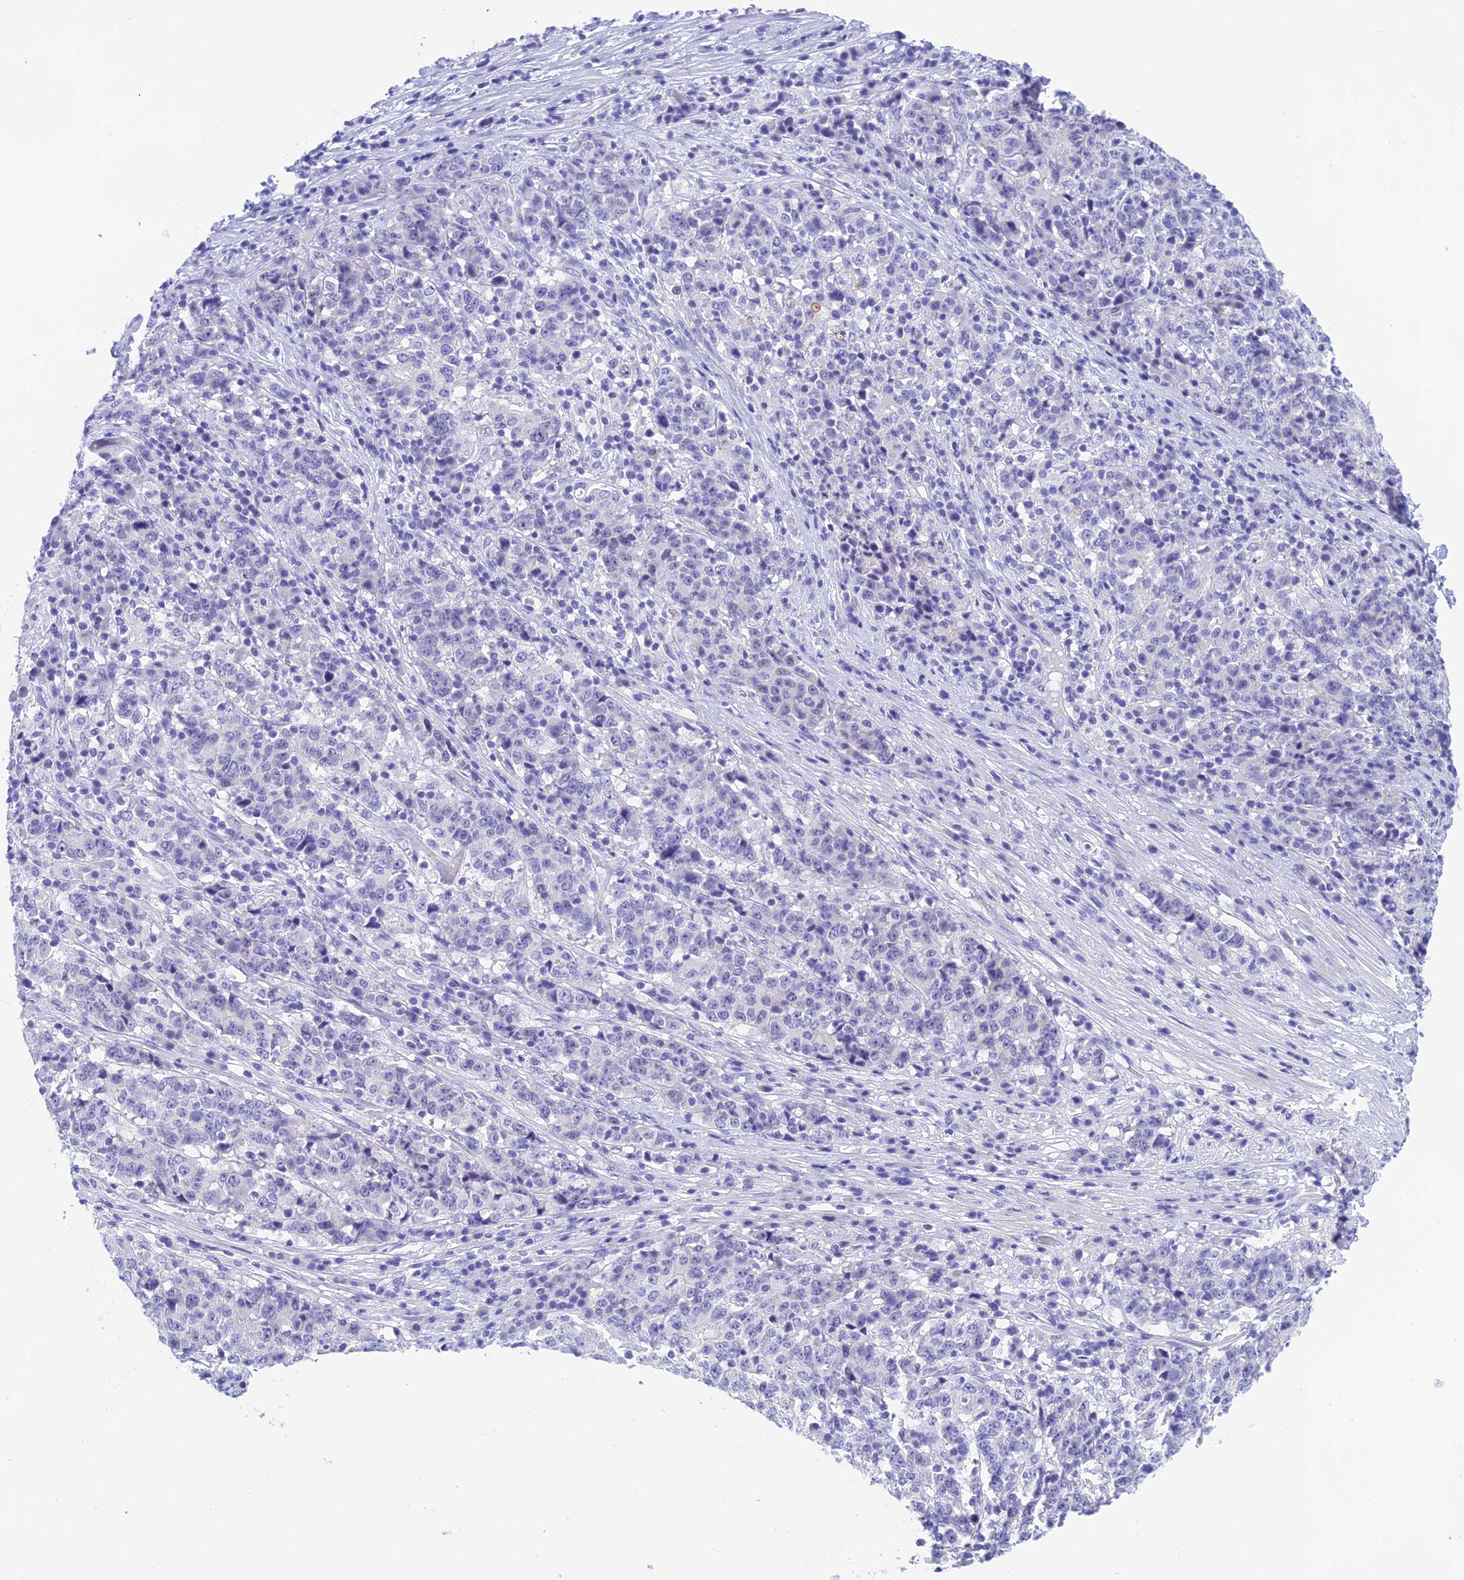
{"staining": {"intensity": "negative", "quantity": "none", "location": "none"}, "tissue": "stomach cancer", "cell_type": "Tumor cells", "image_type": "cancer", "snomed": [{"axis": "morphology", "description": "Adenocarcinoma, NOS"}, {"axis": "topography", "description": "Stomach"}], "caption": "Immunohistochemical staining of human stomach cancer (adenocarcinoma) reveals no significant expression in tumor cells.", "gene": "KDELR3", "patient": {"sex": "male", "age": 59}}